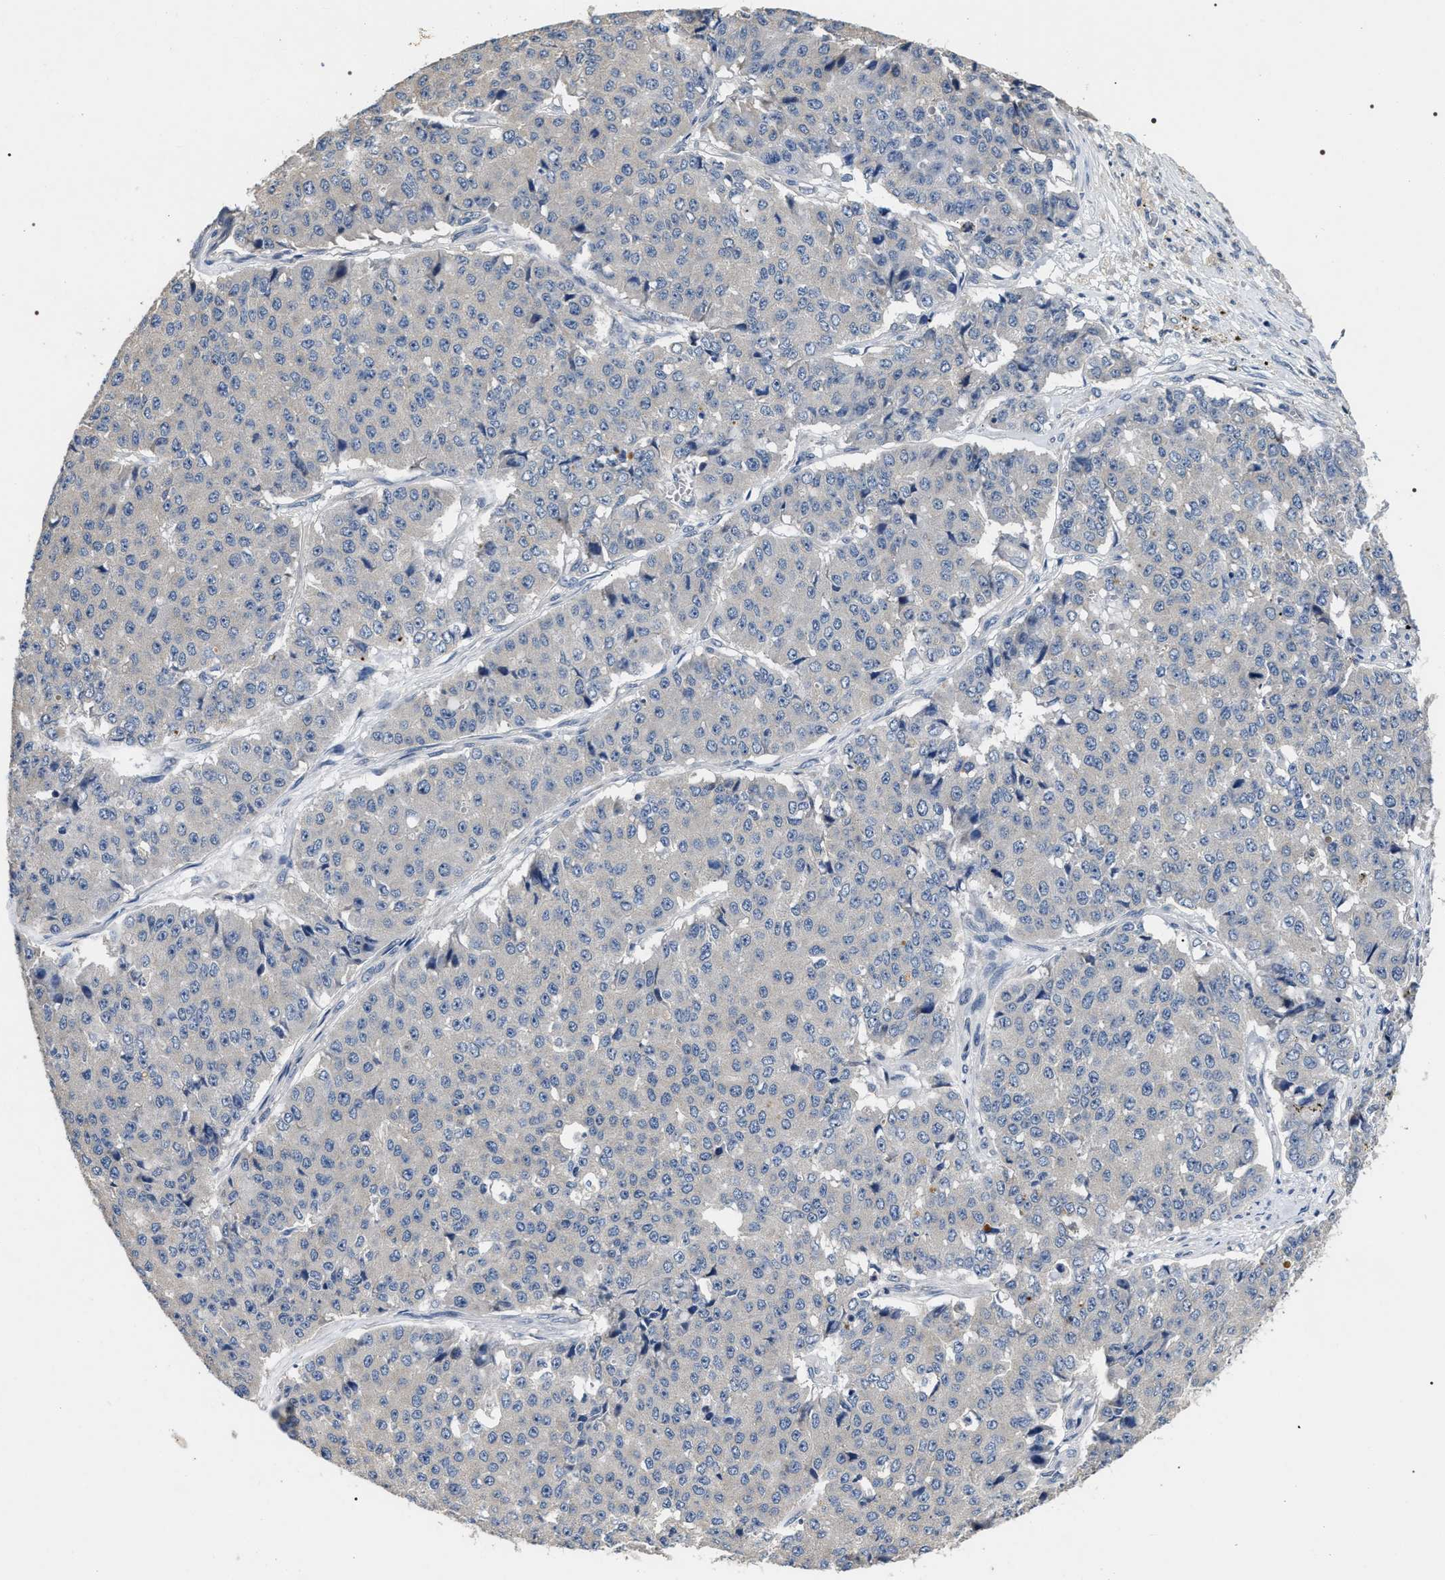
{"staining": {"intensity": "negative", "quantity": "none", "location": "none"}, "tissue": "pancreatic cancer", "cell_type": "Tumor cells", "image_type": "cancer", "snomed": [{"axis": "morphology", "description": "Adenocarcinoma, NOS"}, {"axis": "topography", "description": "Pancreas"}], "caption": "DAB (3,3'-diaminobenzidine) immunohistochemical staining of pancreatic cancer reveals no significant positivity in tumor cells.", "gene": "IFT81", "patient": {"sex": "male", "age": 50}}